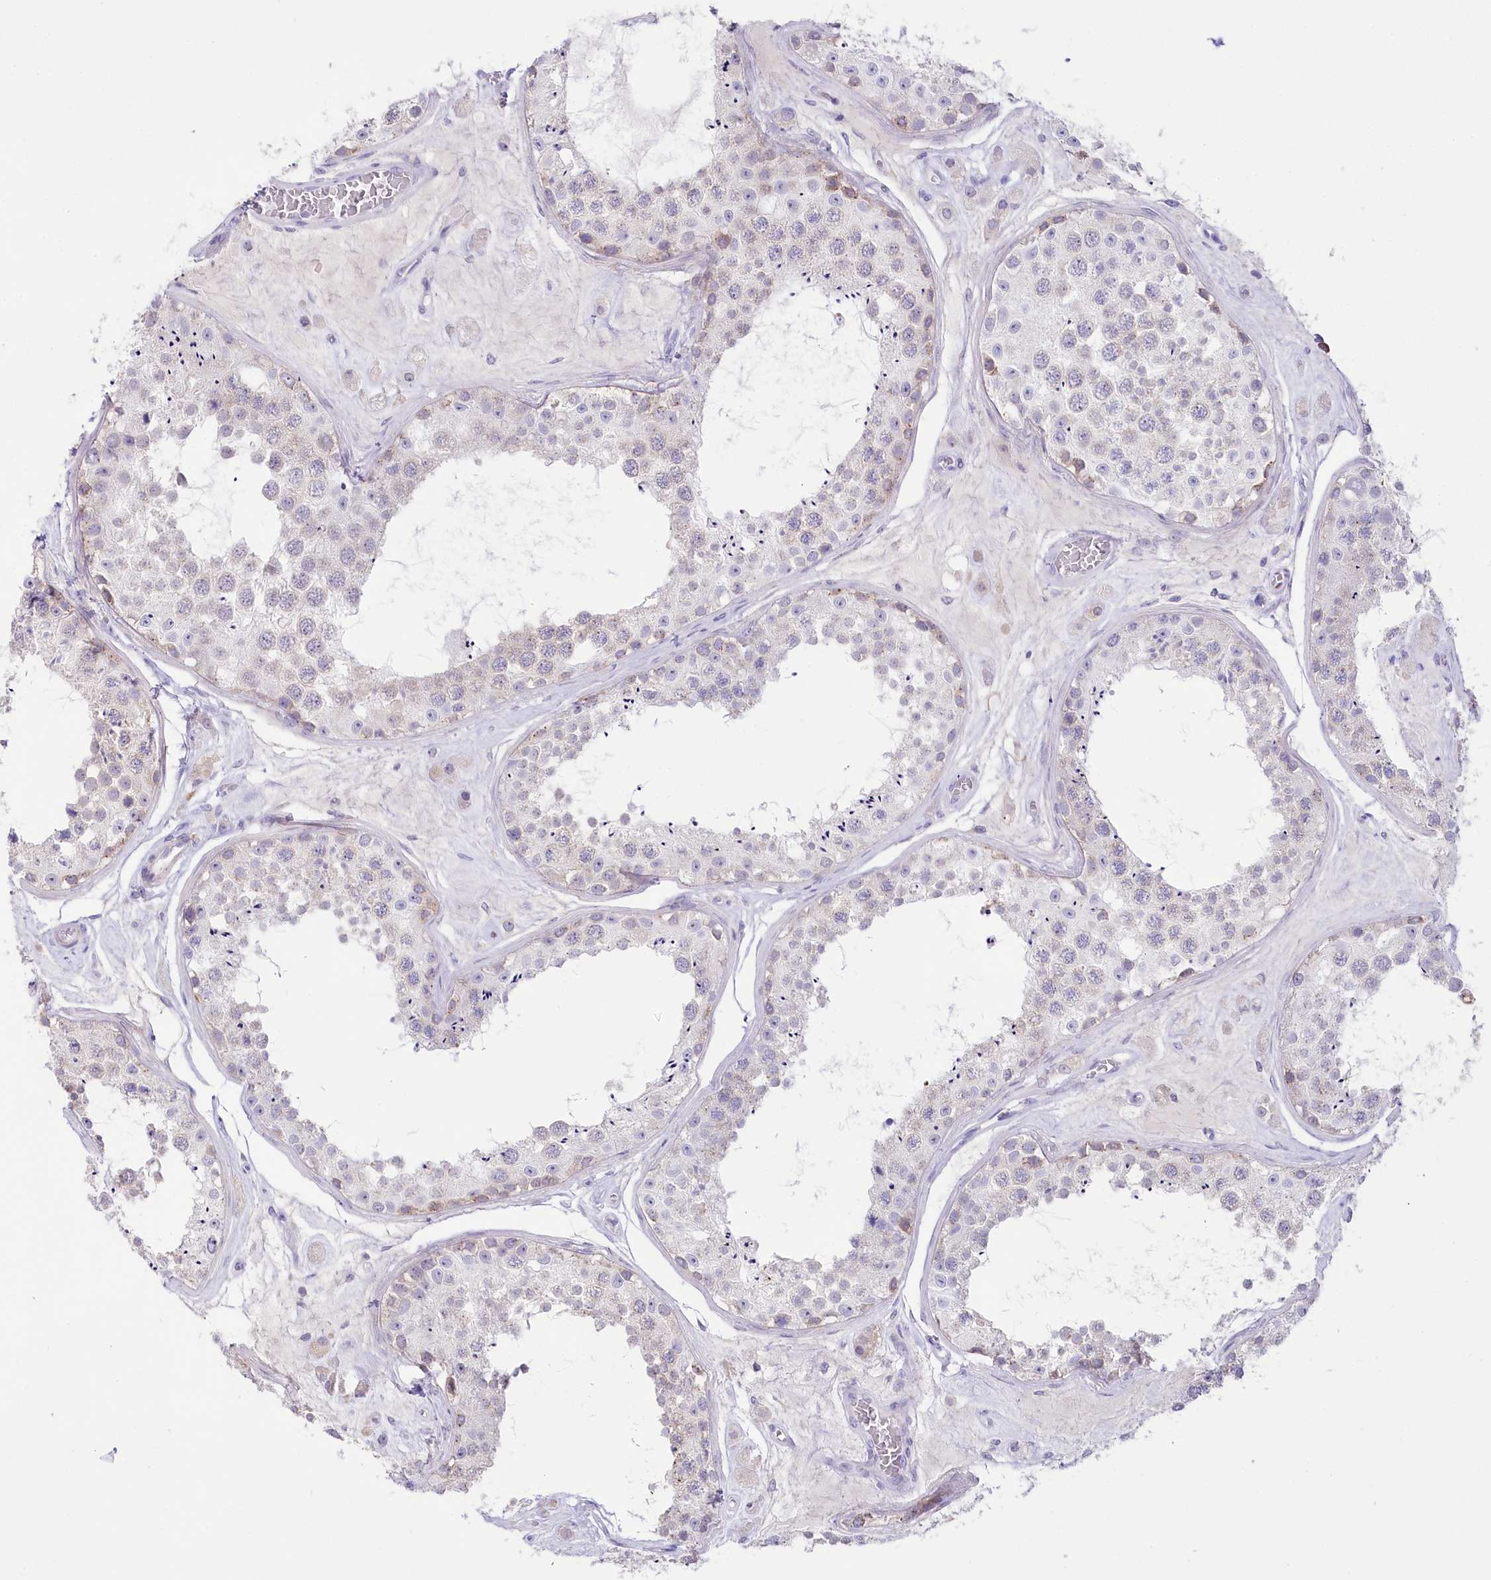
{"staining": {"intensity": "weak", "quantity": "25%-75%", "location": "cytoplasmic/membranous"}, "tissue": "testis", "cell_type": "Cells in seminiferous ducts", "image_type": "normal", "snomed": [{"axis": "morphology", "description": "Normal tissue, NOS"}, {"axis": "topography", "description": "Testis"}], "caption": "Brown immunohistochemical staining in unremarkable testis reveals weak cytoplasmic/membranous staining in about 25%-75% of cells in seminiferous ducts.", "gene": "MYOZ1", "patient": {"sex": "male", "age": 25}}